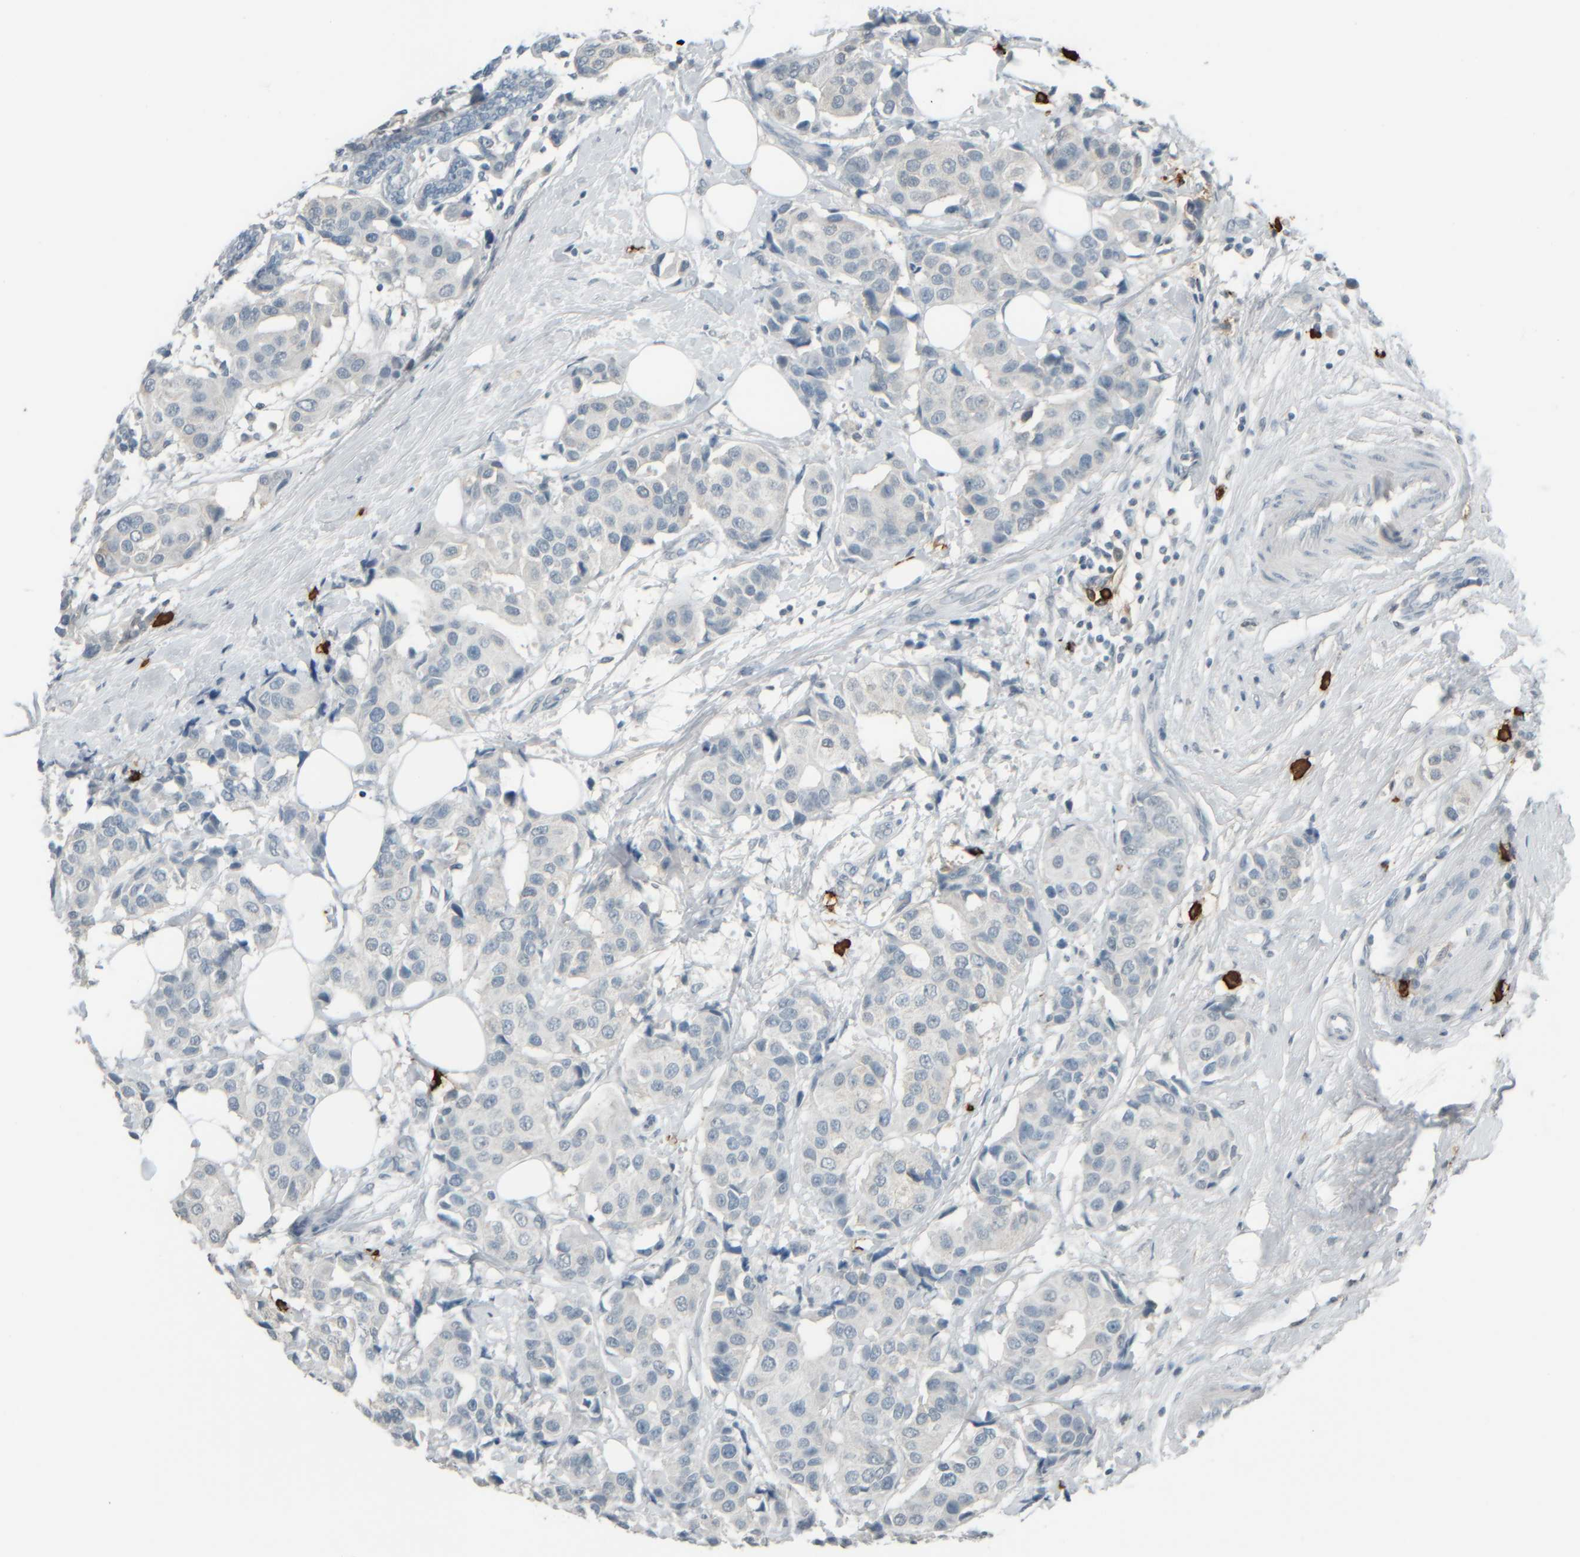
{"staining": {"intensity": "negative", "quantity": "none", "location": "none"}, "tissue": "breast cancer", "cell_type": "Tumor cells", "image_type": "cancer", "snomed": [{"axis": "morphology", "description": "Normal tissue, NOS"}, {"axis": "morphology", "description": "Duct carcinoma"}, {"axis": "topography", "description": "Breast"}], "caption": "Immunohistochemical staining of human breast cancer (infiltrating ductal carcinoma) reveals no significant positivity in tumor cells.", "gene": "TPSAB1", "patient": {"sex": "female", "age": 39}}